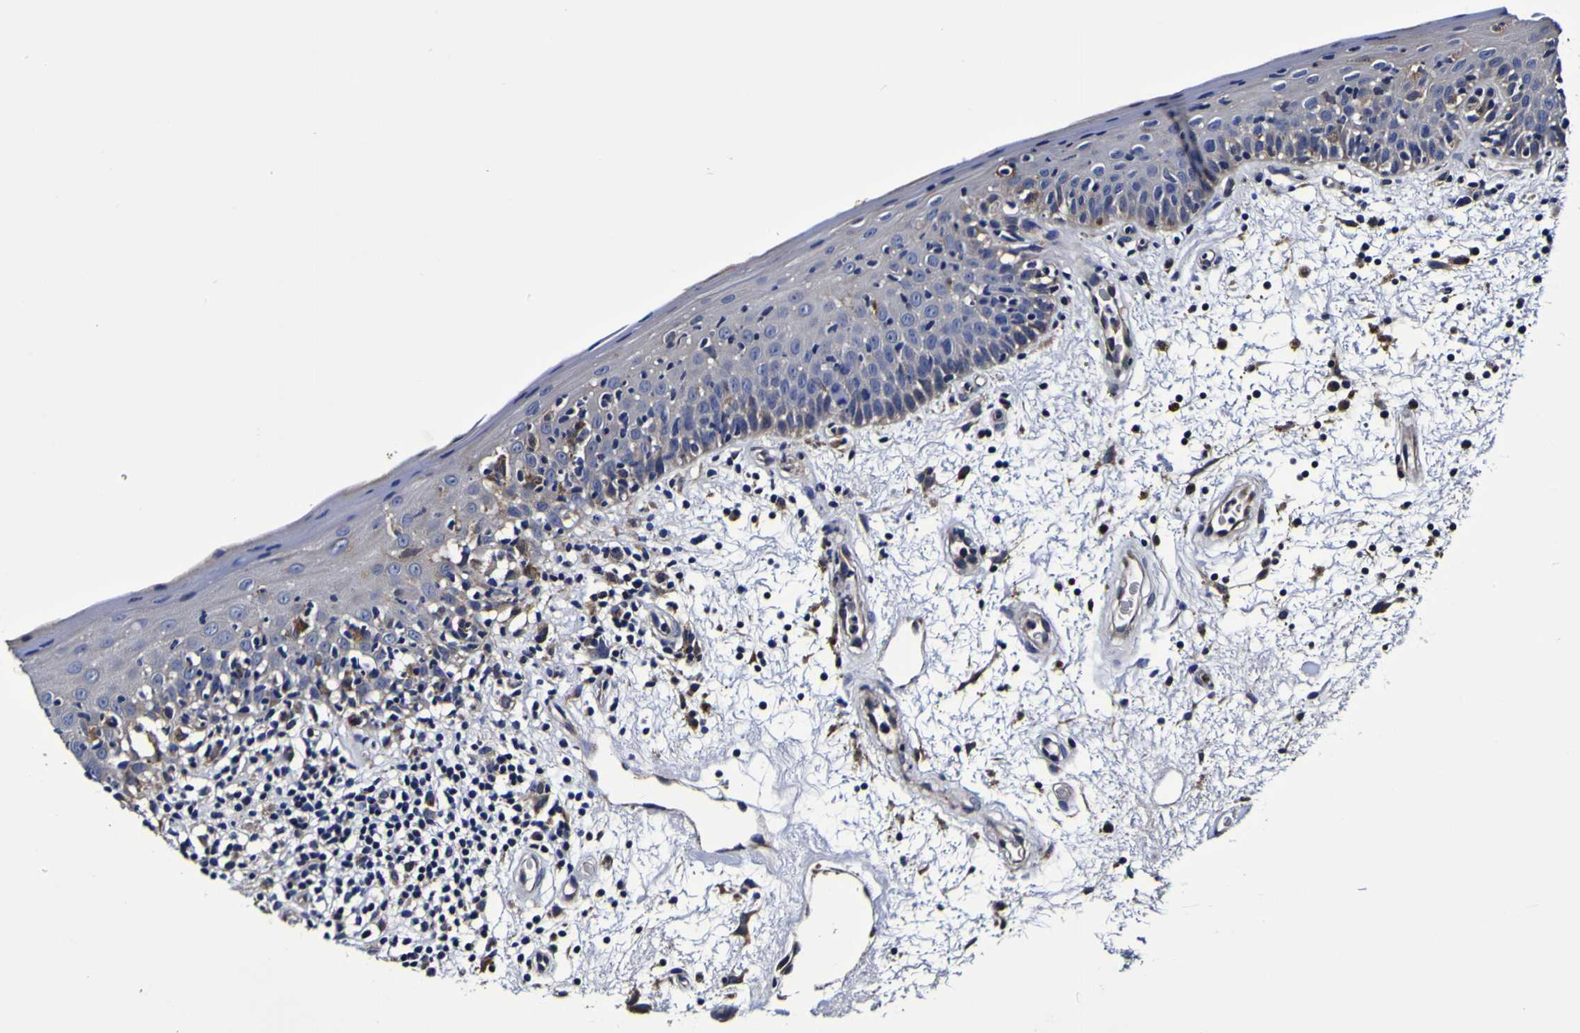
{"staining": {"intensity": "negative", "quantity": "none", "location": "none"}, "tissue": "oral mucosa", "cell_type": "Squamous epithelial cells", "image_type": "normal", "snomed": [{"axis": "morphology", "description": "Normal tissue, NOS"}, {"axis": "morphology", "description": "Squamous cell carcinoma, NOS"}, {"axis": "topography", "description": "Skeletal muscle"}, {"axis": "topography", "description": "Oral tissue"}, {"axis": "topography", "description": "Head-Neck"}], "caption": "DAB (3,3'-diaminobenzidine) immunohistochemical staining of normal oral mucosa exhibits no significant staining in squamous epithelial cells. The staining is performed using DAB brown chromogen with nuclei counter-stained in using hematoxylin.", "gene": "GPX1", "patient": {"sex": "male", "age": 71}}